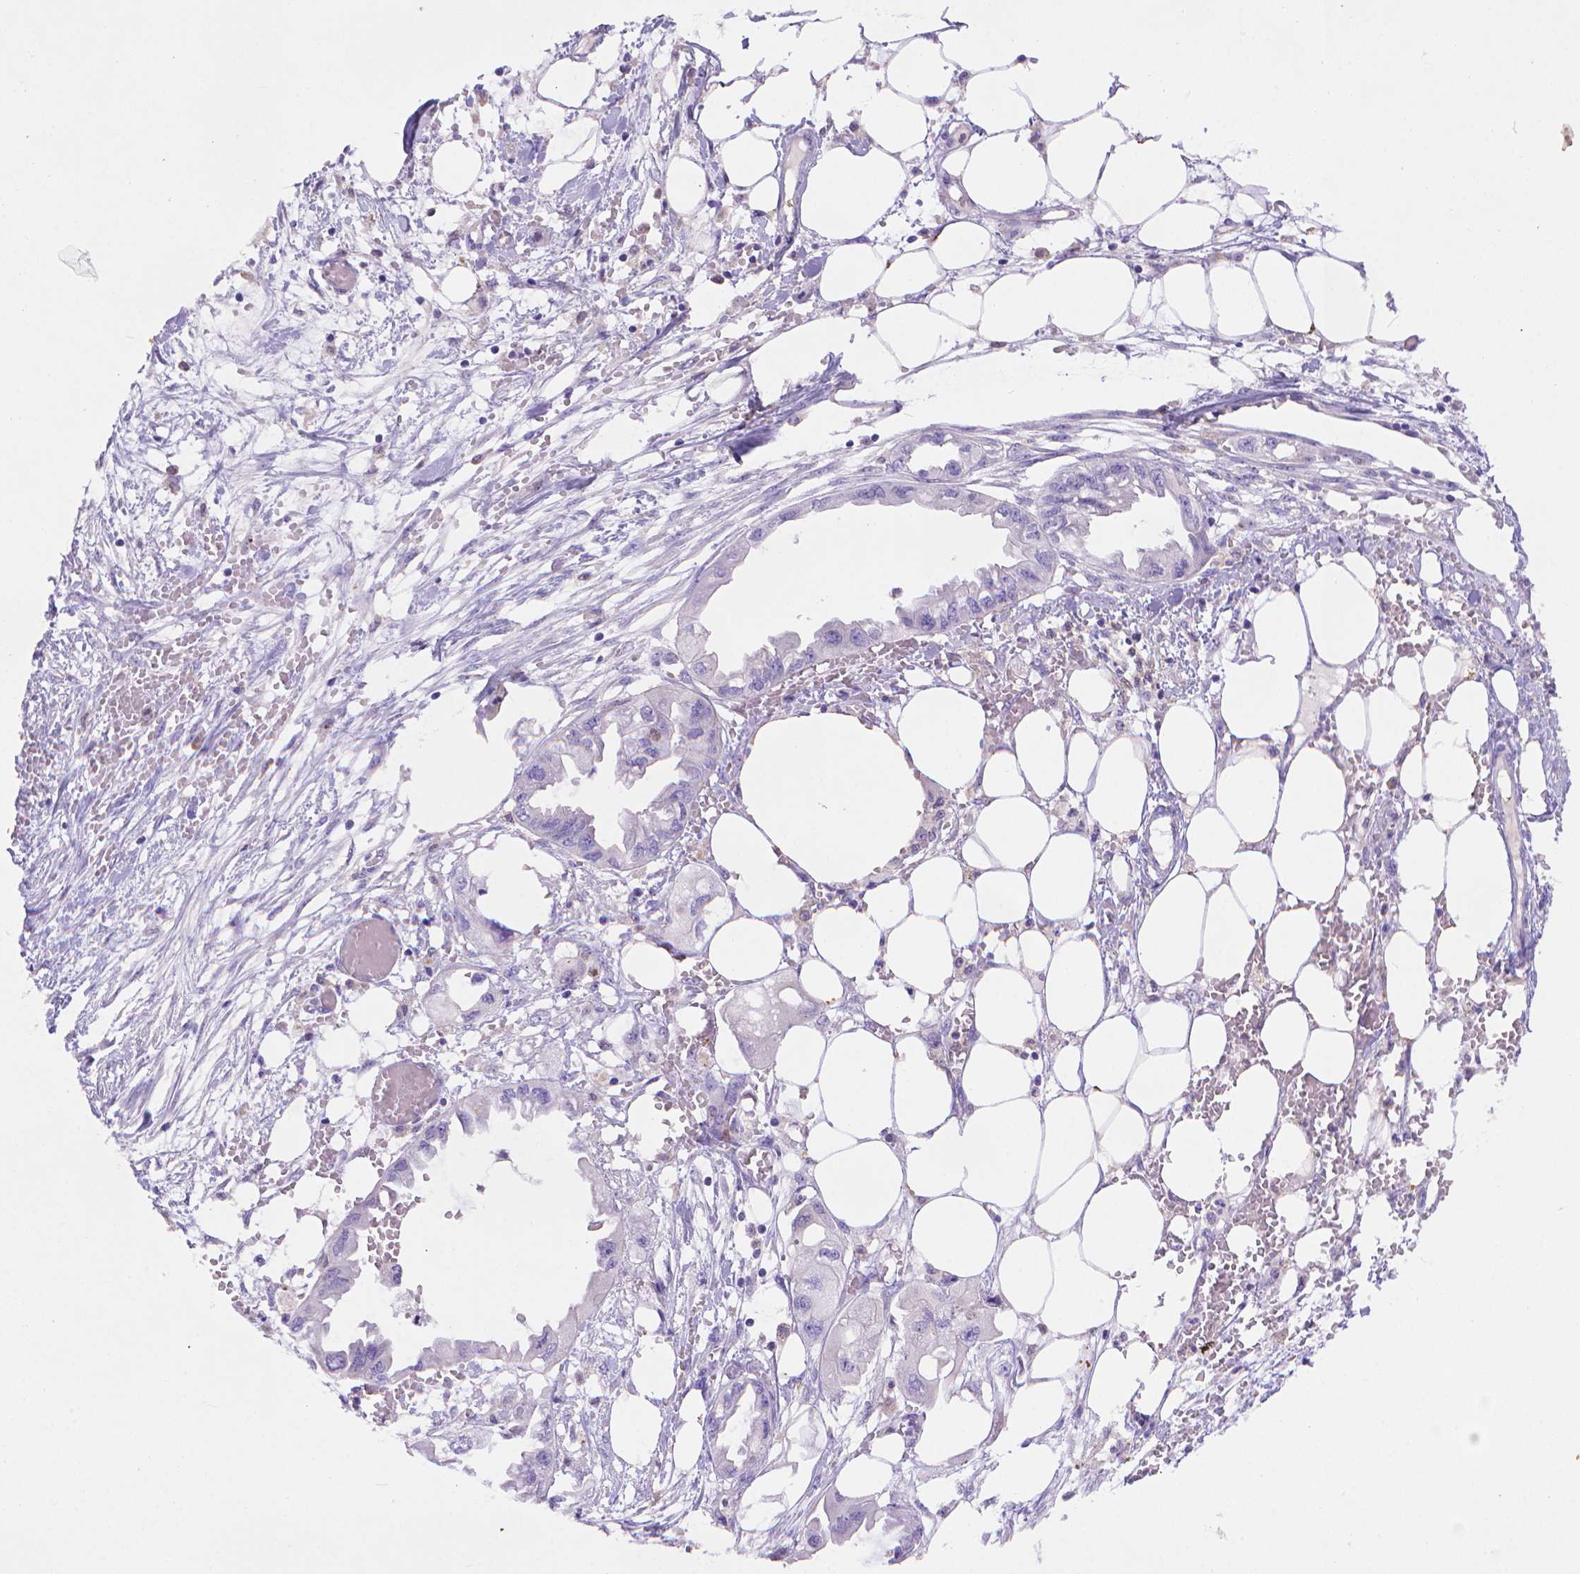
{"staining": {"intensity": "negative", "quantity": "none", "location": "none"}, "tissue": "endometrial cancer", "cell_type": "Tumor cells", "image_type": "cancer", "snomed": [{"axis": "morphology", "description": "Adenocarcinoma, NOS"}, {"axis": "morphology", "description": "Adenocarcinoma, metastatic, NOS"}, {"axis": "topography", "description": "Adipose tissue"}, {"axis": "topography", "description": "Endometrium"}], "caption": "High power microscopy histopathology image of an IHC image of endometrial cancer, revealing no significant expression in tumor cells. The staining is performed using DAB brown chromogen with nuclei counter-stained in using hematoxylin.", "gene": "FGD2", "patient": {"sex": "female", "age": 67}}